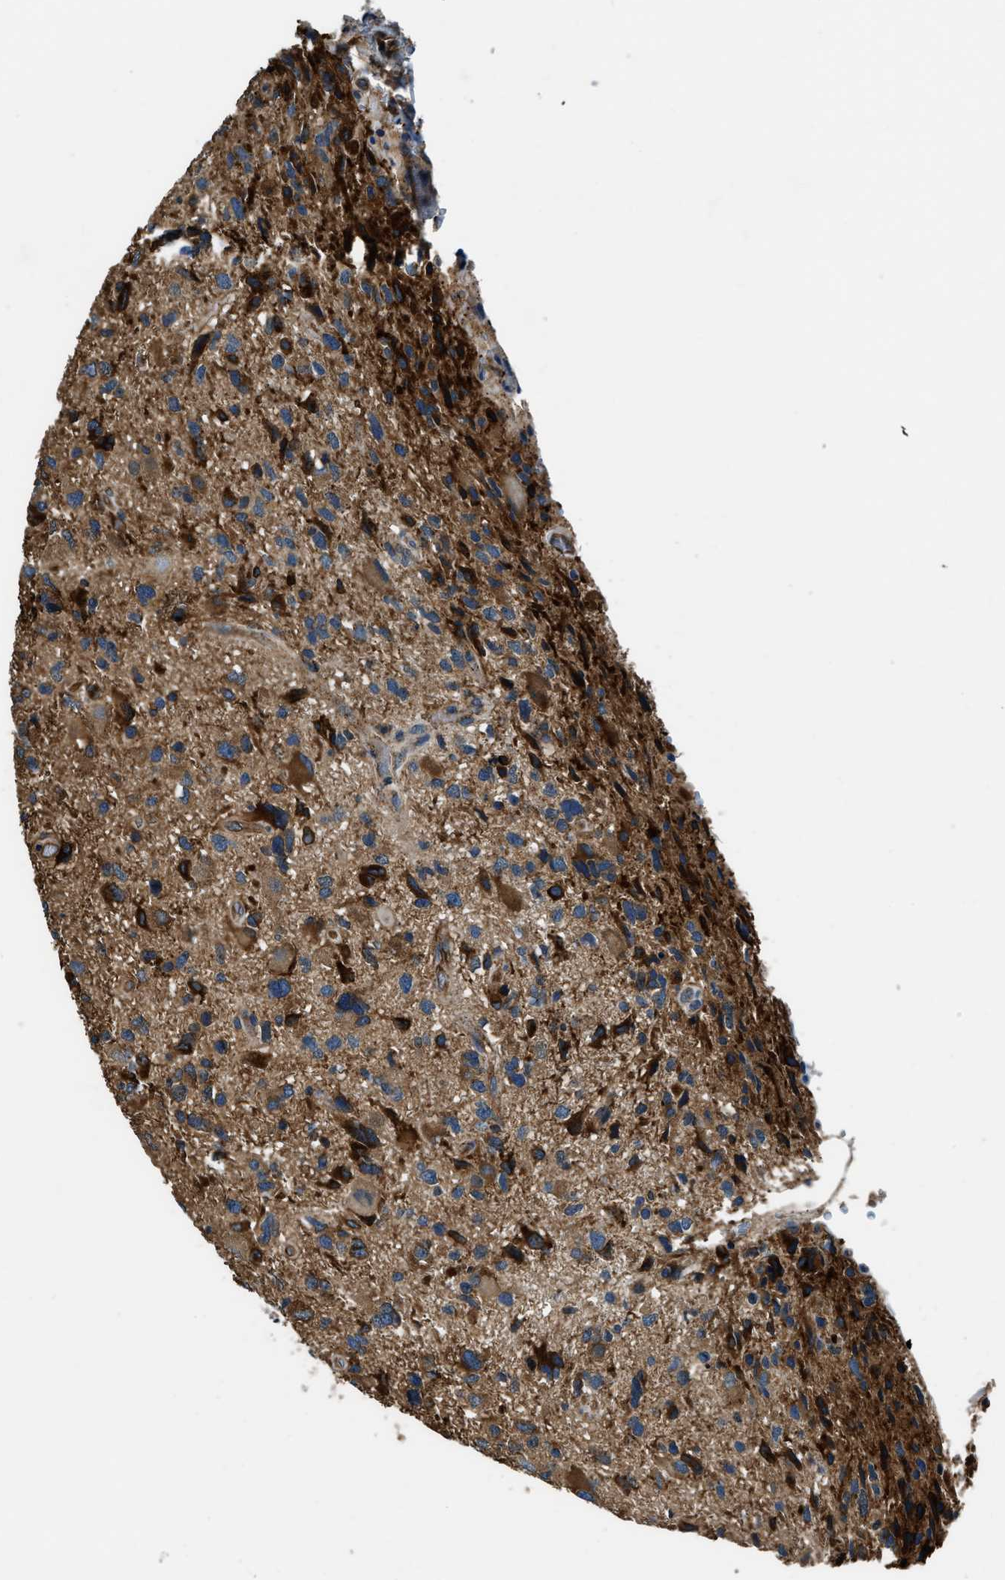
{"staining": {"intensity": "strong", "quantity": ">75%", "location": "cytoplasmic/membranous"}, "tissue": "glioma", "cell_type": "Tumor cells", "image_type": "cancer", "snomed": [{"axis": "morphology", "description": "Glioma, malignant, High grade"}, {"axis": "topography", "description": "Brain"}], "caption": "Malignant glioma (high-grade) was stained to show a protein in brown. There is high levels of strong cytoplasmic/membranous positivity in about >75% of tumor cells. Using DAB (3,3'-diaminobenzidine) (brown) and hematoxylin (blue) stains, captured at high magnification using brightfield microscopy.", "gene": "EEA1", "patient": {"sex": "male", "age": 33}}